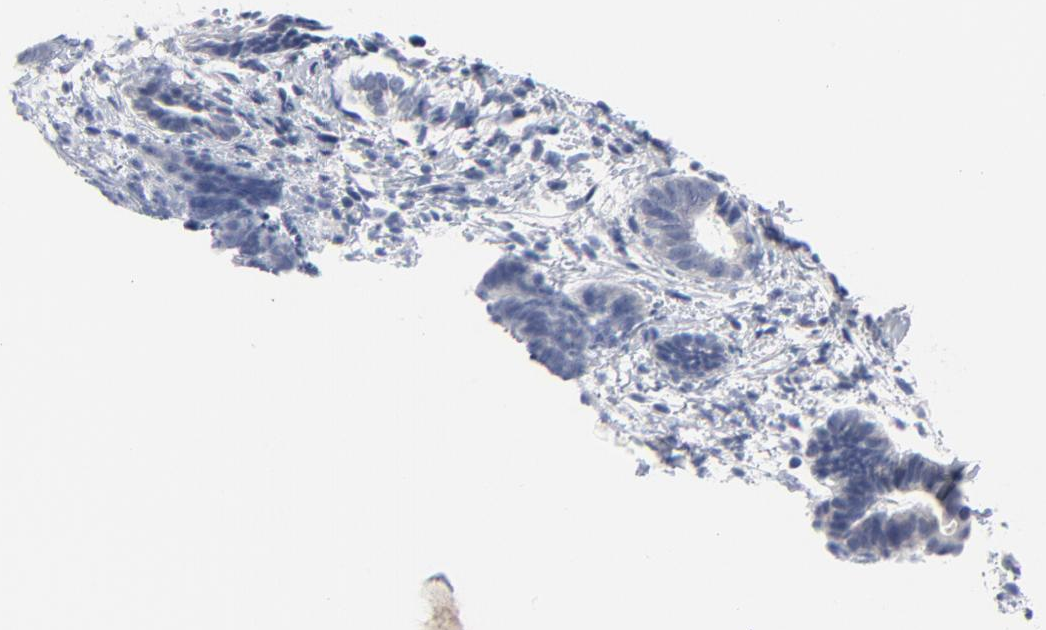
{"staining": {"intensity": "negative", "quantity": "none", "location": "none"}, "tissue": "endometrium", "cell_type": "Cells in endometrial stroma", "image_type": "normal", "snomed": [{"axis": "morphology", "description": "Normal tissue, NOS"}, {"axis": "topography", "description": "Smooth muscle"}, {"axis": "topography", "description": "Endometrium"}], "caption": "Cells in endometrial stroma are negative for protein expression in unremarkable human endometrium. (DAB immunohistochemistry with hematoxylin counter stain).", "gene": "KCNK13", "patient": {"sex": "female", "age": 57}}